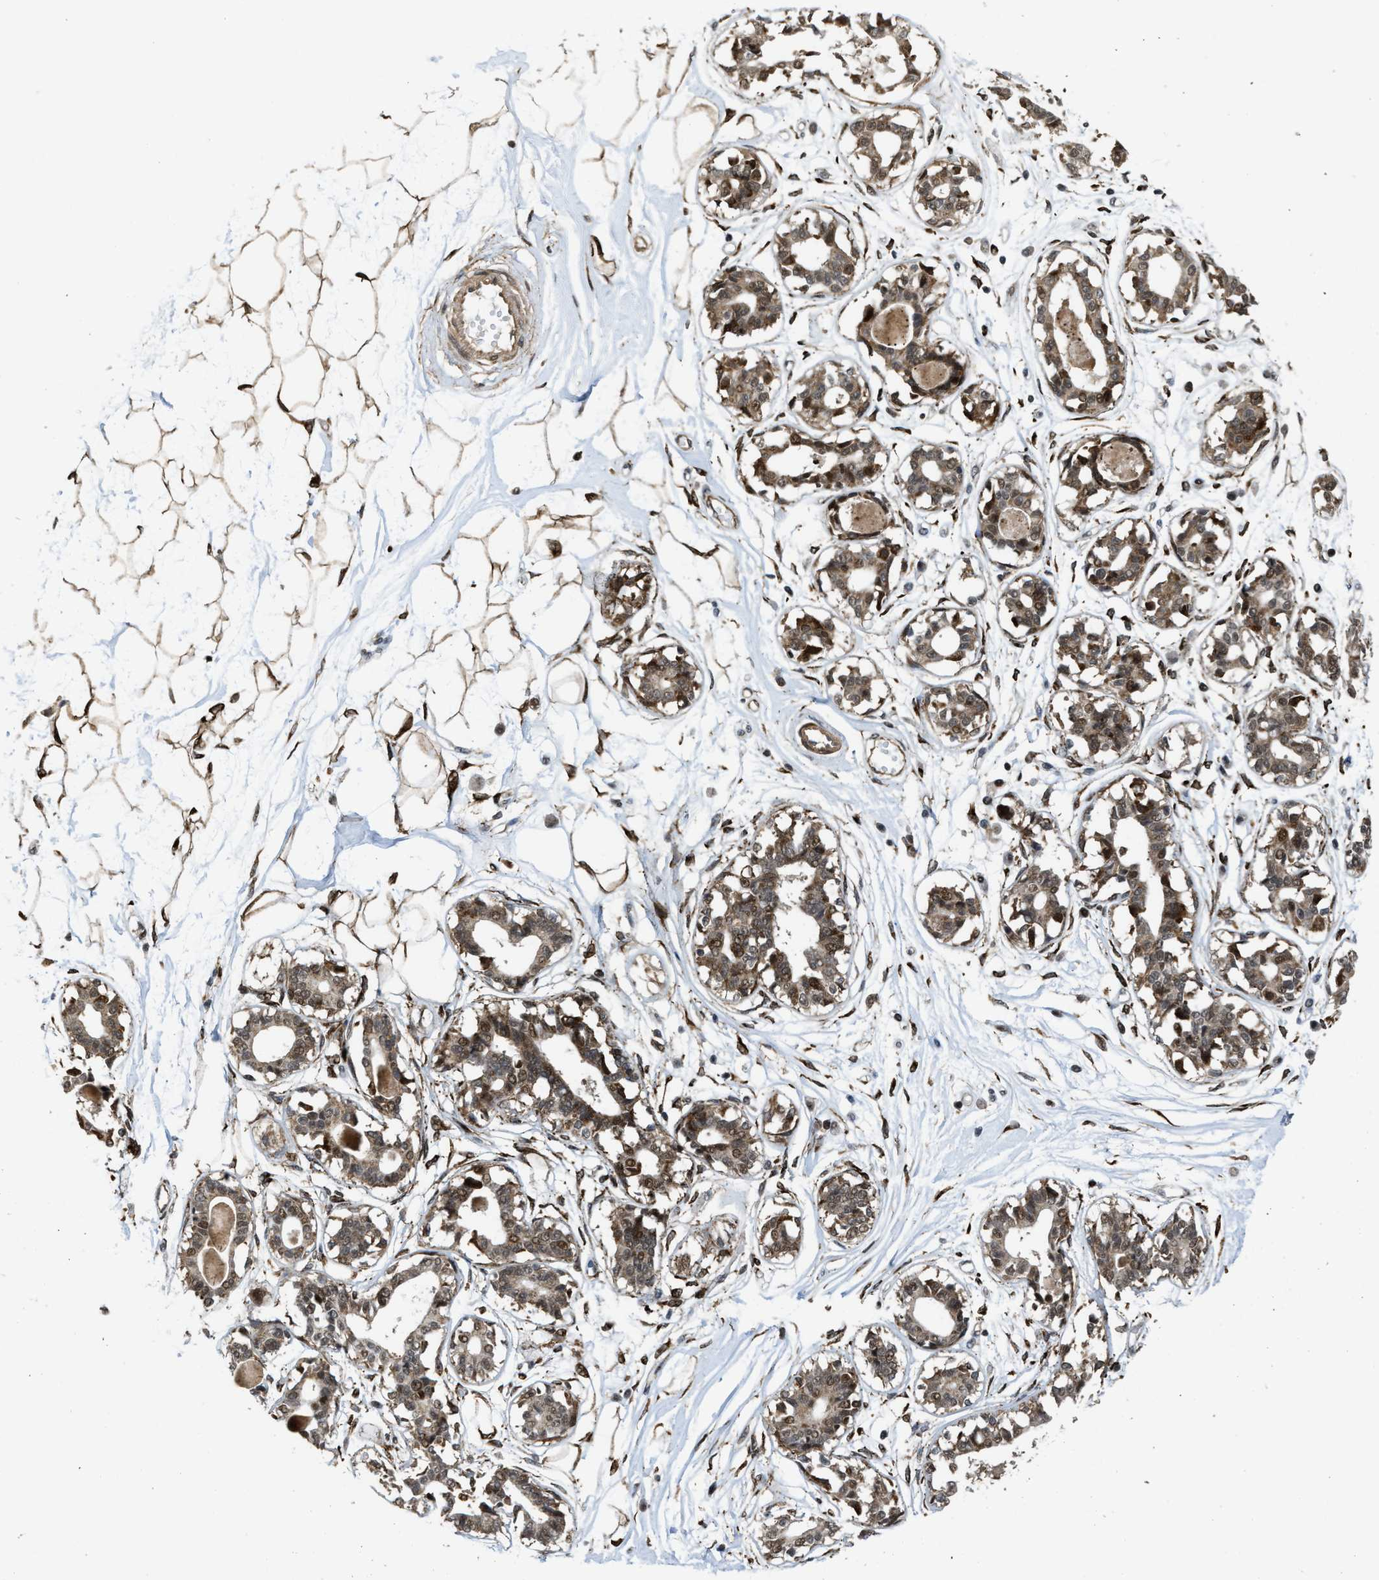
{"staining": {"intensity": "moderate", "quantity": ">75%", "location": "nuclear"}, "tissue": "breast", "cell_type": "Adipocytes", "image_type": "normal", "snomed": [{"axis": "morphology", "description": "Normal tissue, NOS"}, {"axis": "topography", "description": "Breast"}], "caption": "Protein staining exhibits moderate nuclear staining in about >75% of adipocytes in unremarkable breast. (Brightfield microscopy of DAB IHC at high magnification).", "gene": "ZNF250", "patient": {"sex": "female", "age": 45}}